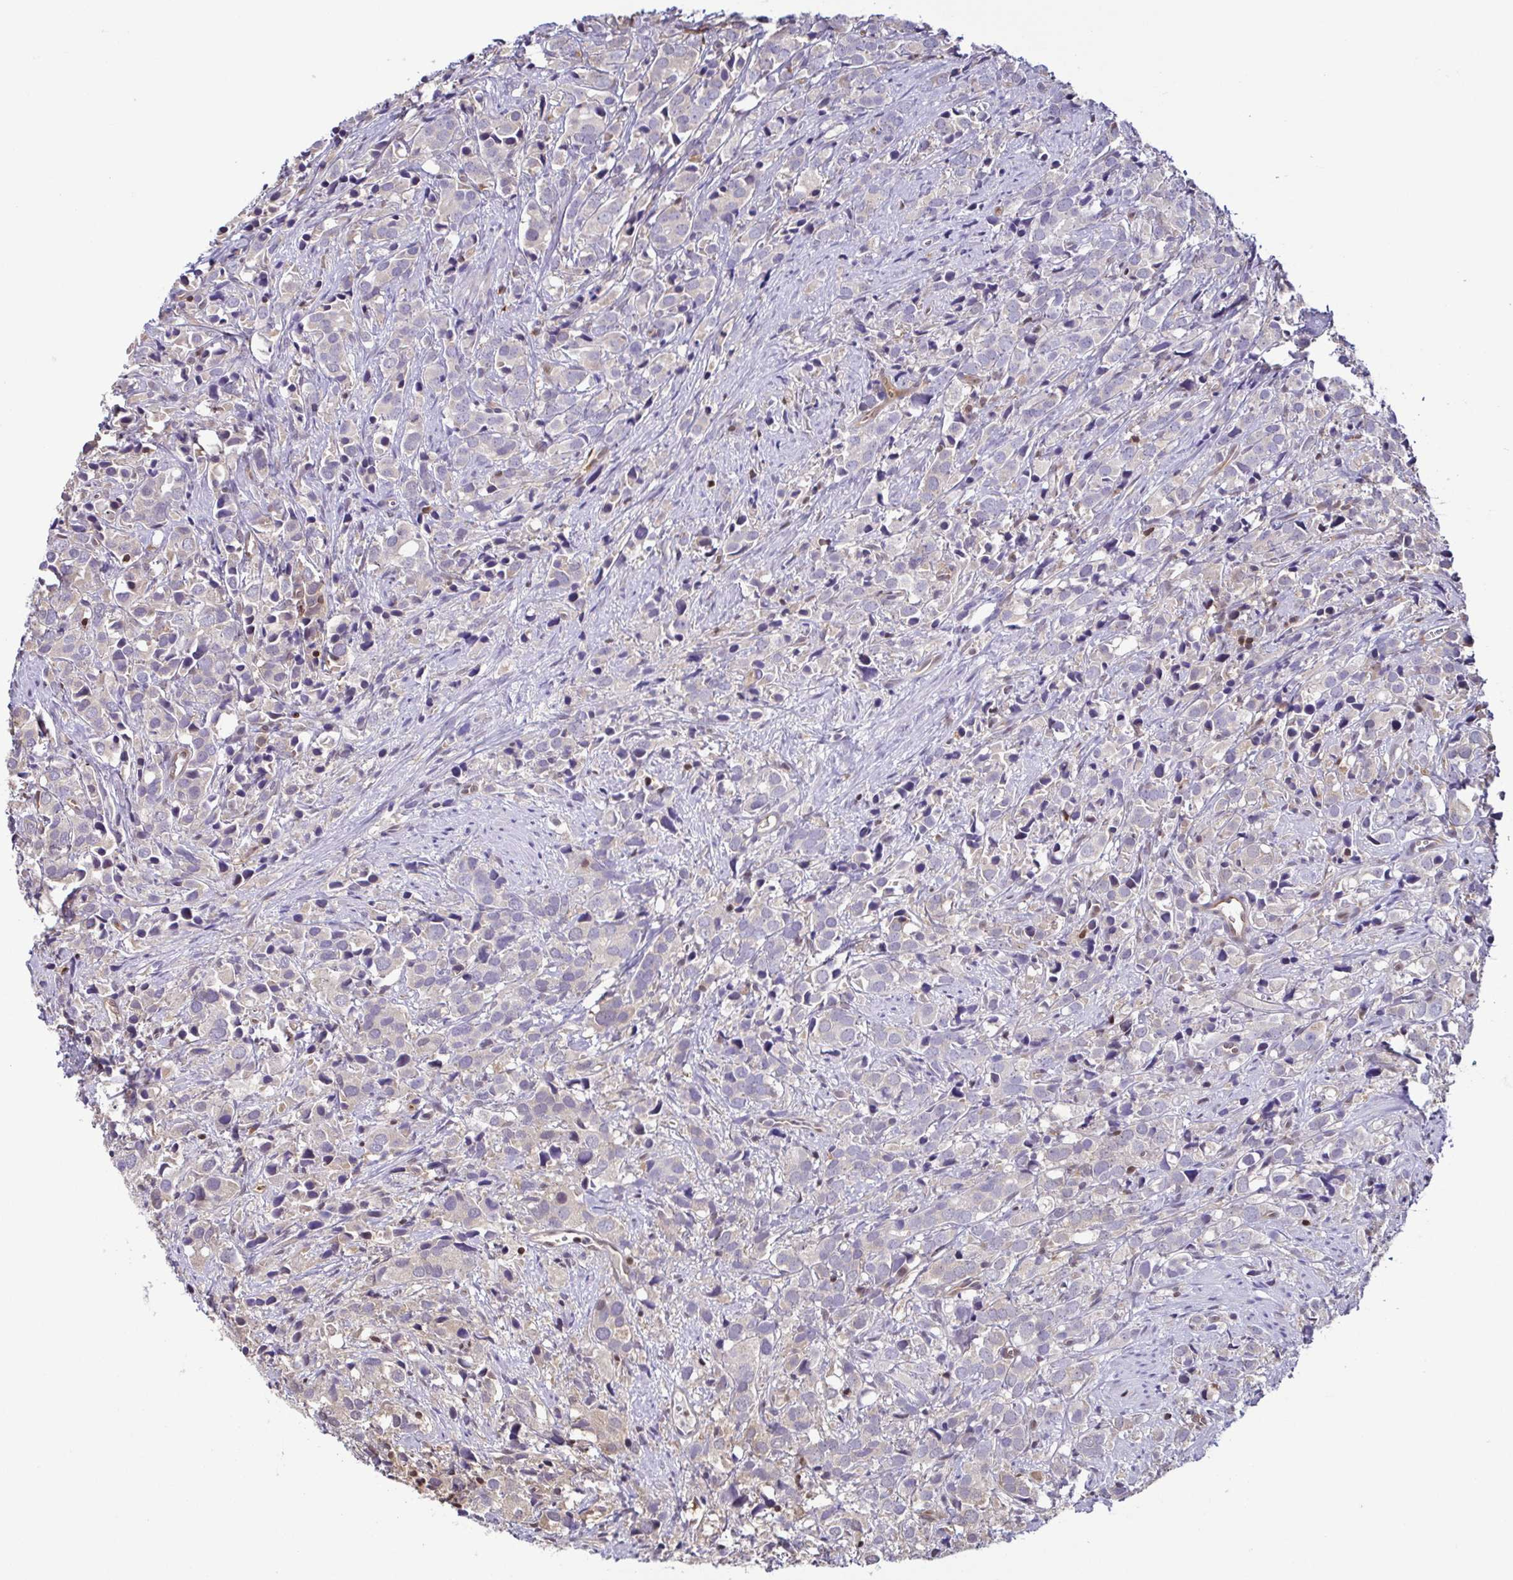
{"staining": {"intensity": "negative", "quantity": "none", "location": "none"}, "tissue": "prostate cancer", "cell_type": "Tumor cells", "image_type": "cancer", "snomed": [{"axis": "morphology", "description": "Adenocarcinoma, High grade"}, {"axis": "topography", "description": "Prostate"}], "caption": "Prostate cancer was stained to show a protein in brown. There is no significant expression in tumor cells. (DAB (3,3'-diaminobenzidine) immunohistochemistry visualized using brightfield microscopy, high magnification).", "gene": "PSMB9", "patient": {"sex": "male", "age": 86}}